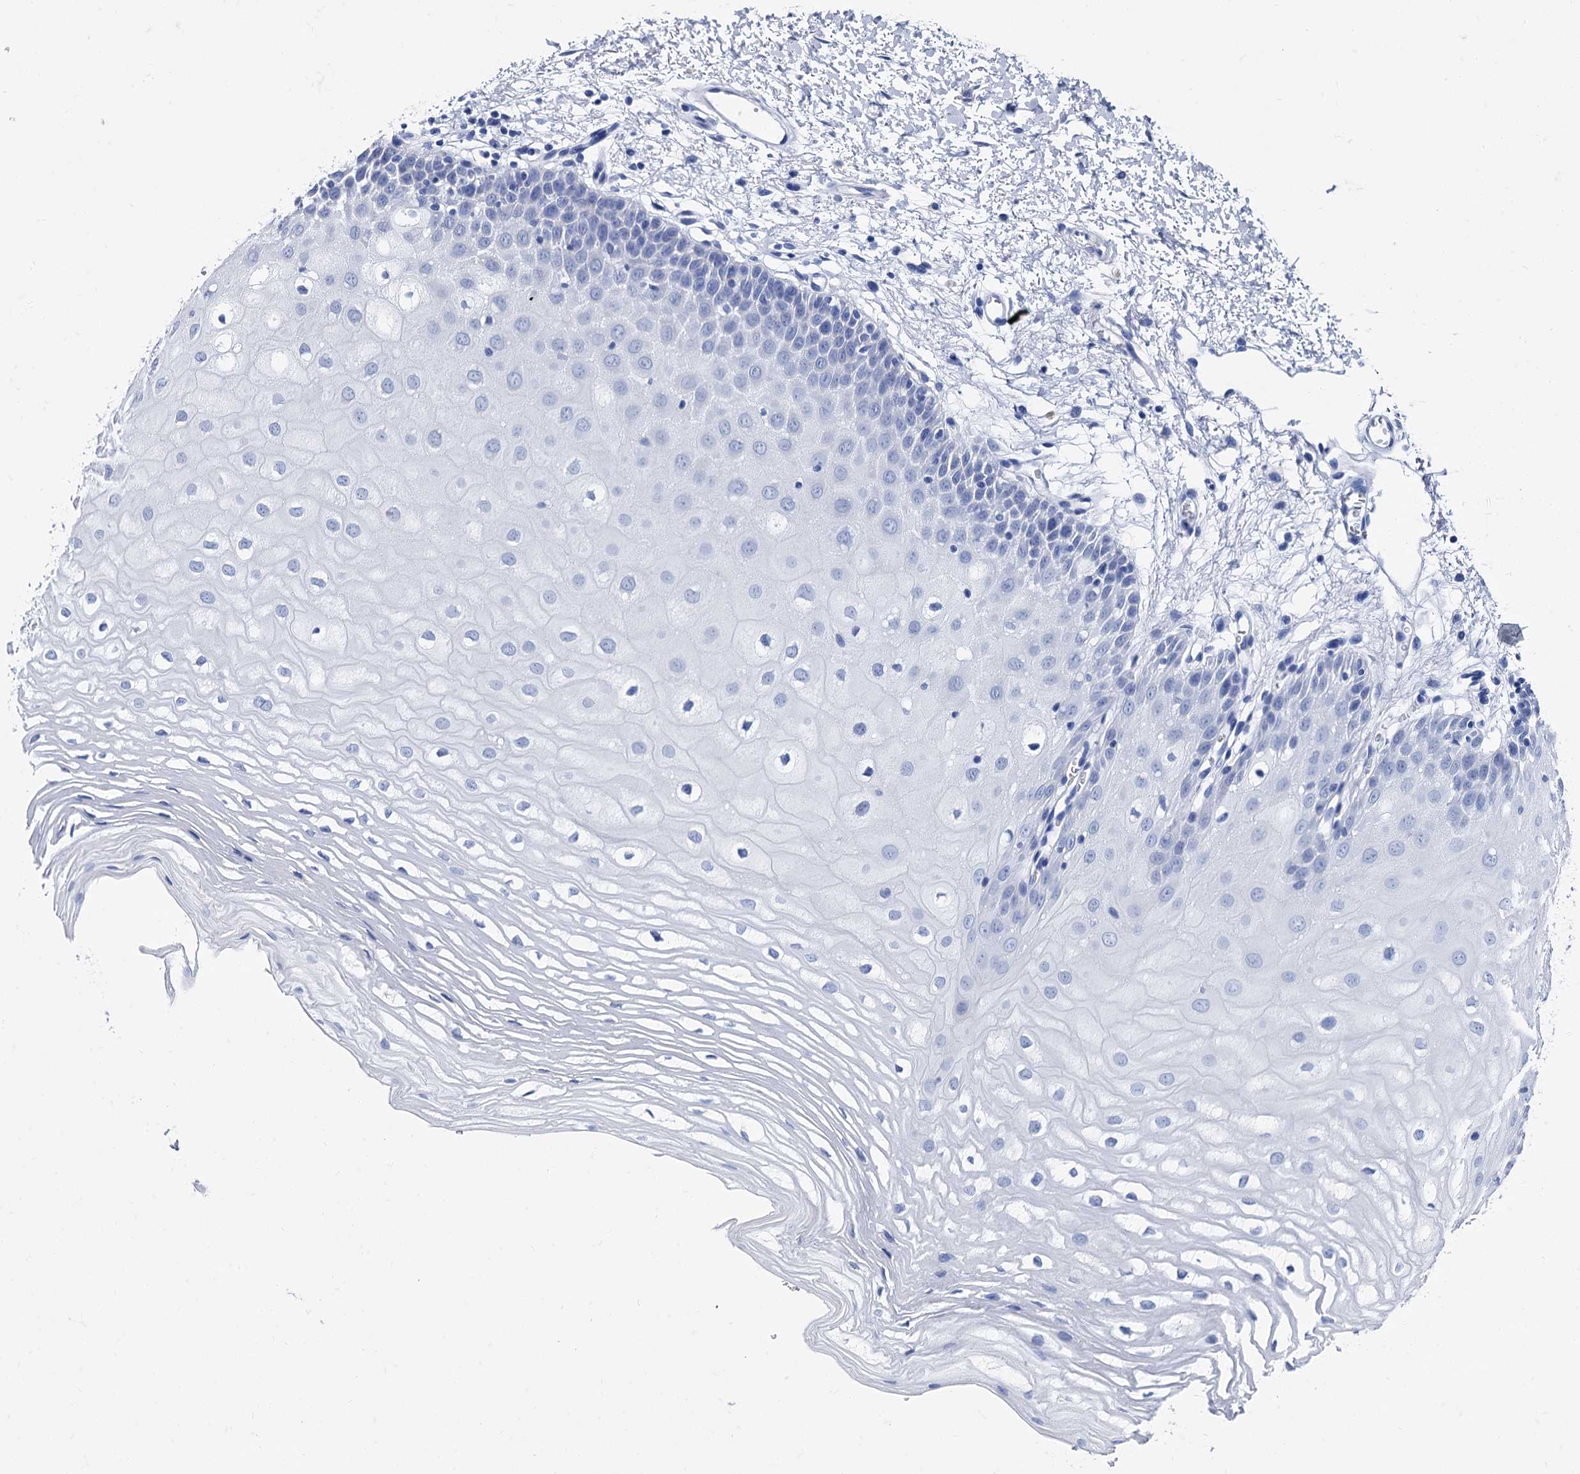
{"staining": {"intensity": "negative", "quantity": "none", "location": "none"}, "tissue": "oral mucosa", "cell_type": "Squamous epithelial cells", "image_type": "normal", "snomed": [{"axis": "morphology", "description": "Normal tissue, NOS"}, {"axis": "topography", "description": "Oral tissue"}, {"axis": "topography", "description": "Tounge, NOS"}], "caption": "Squamous epithelial cells show no significant expression in unremarkable oral mucosa.", "gene": "FOXR2", "patient": {"sex": "female", "age": 73}}